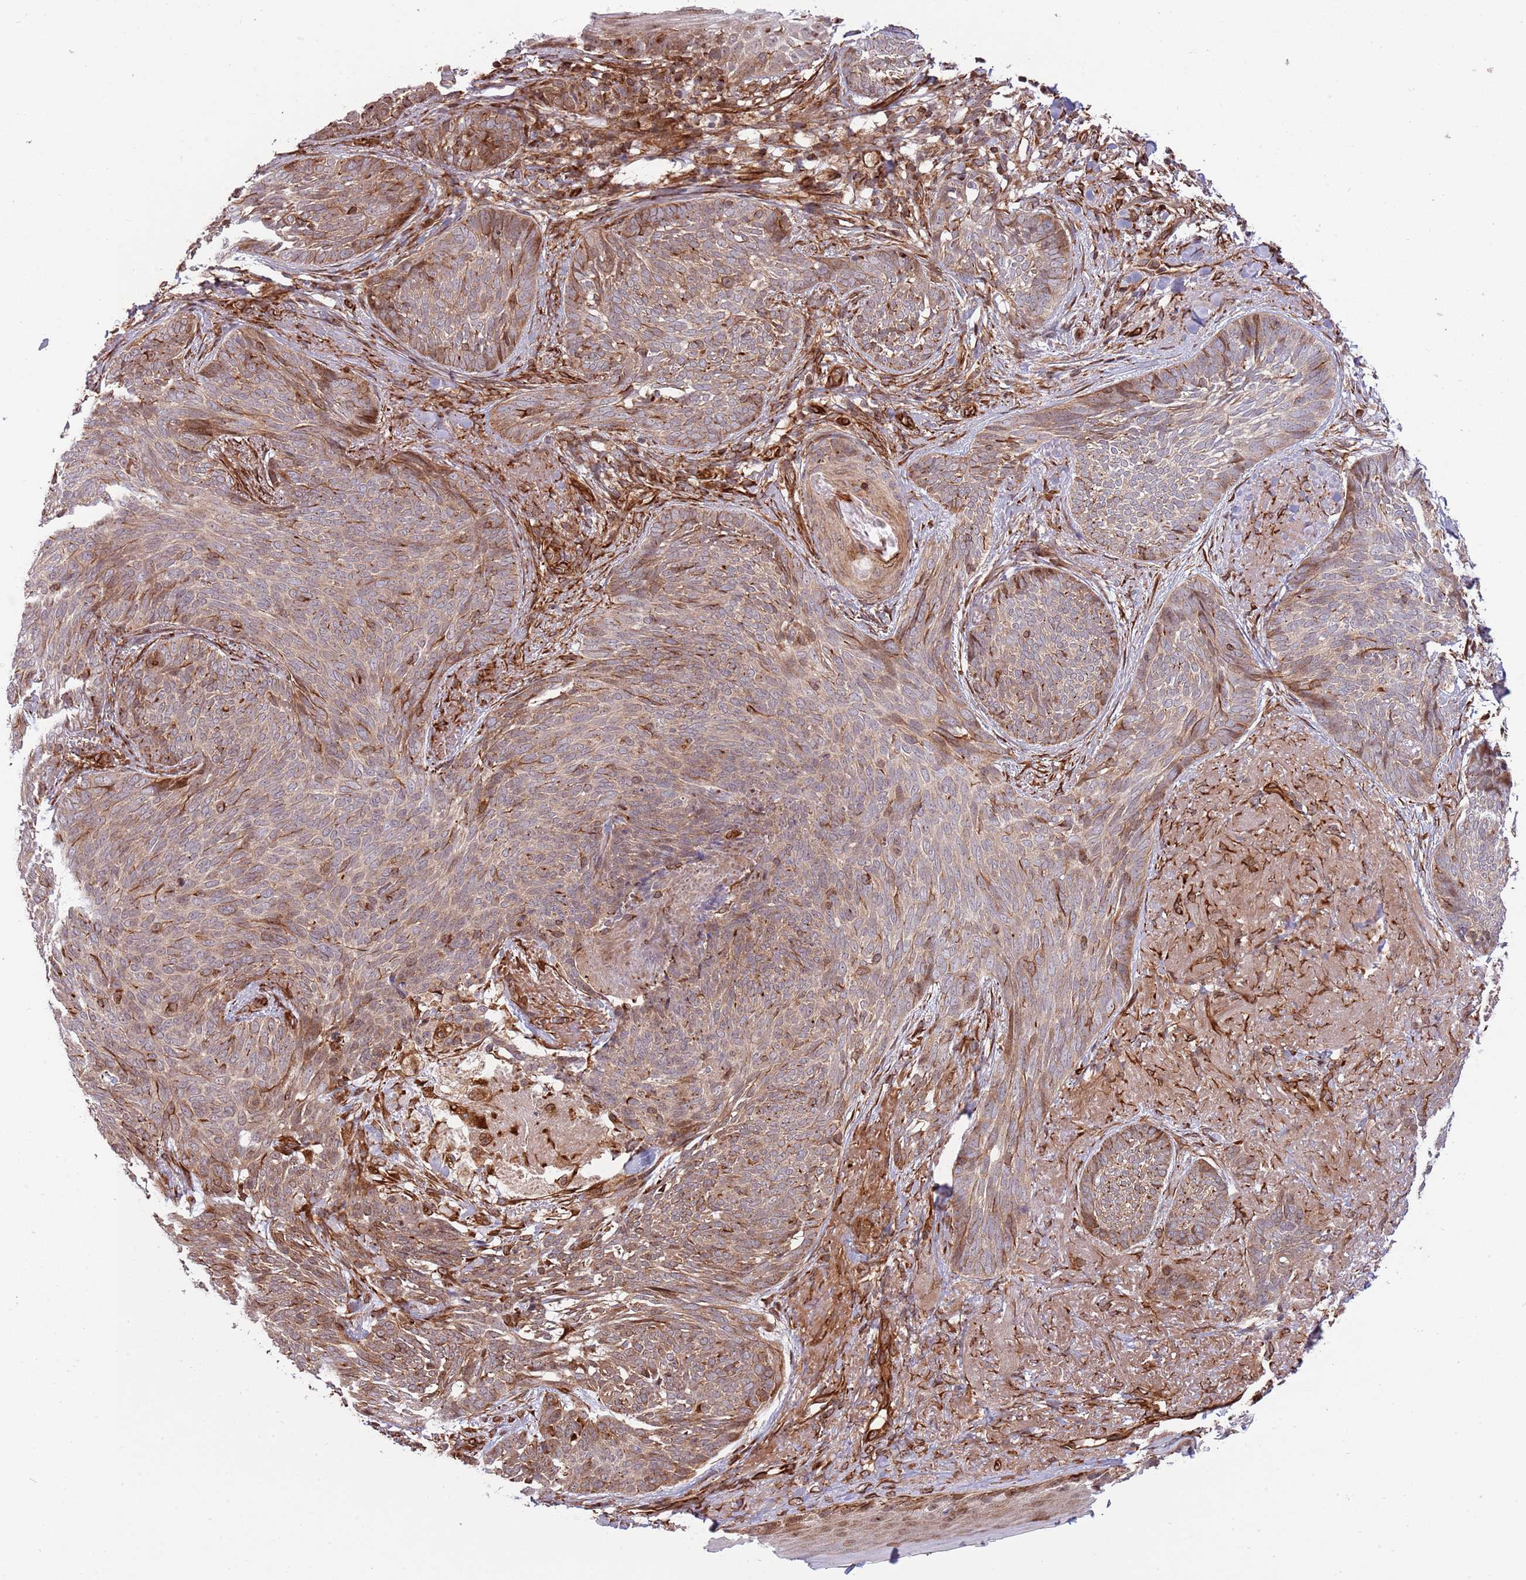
{"staining": {"intensity": "weak", "quantity": ">75%", "location": "cytoplasmic/membranous"}, "tissue": "skin cancer", "cell_type": "Tumor cells", "image_type": "cancer", "snomed": [{"axis": "morphology", "description": "Basal cell carcinoma"}, {"axis": "topography", "description": "Skin"}], "caption": "The image displays immunohistochemical staining of skin cancer (basal cell carcinoma). There is weak cytoplasmic/membranous staining is identified in about >75% of tumor cells. The protein of interest is shown in brown color, while the nuclei are stained blue.", "gene": "NEK3", "patient": {"sex": "female", "age": 86}}